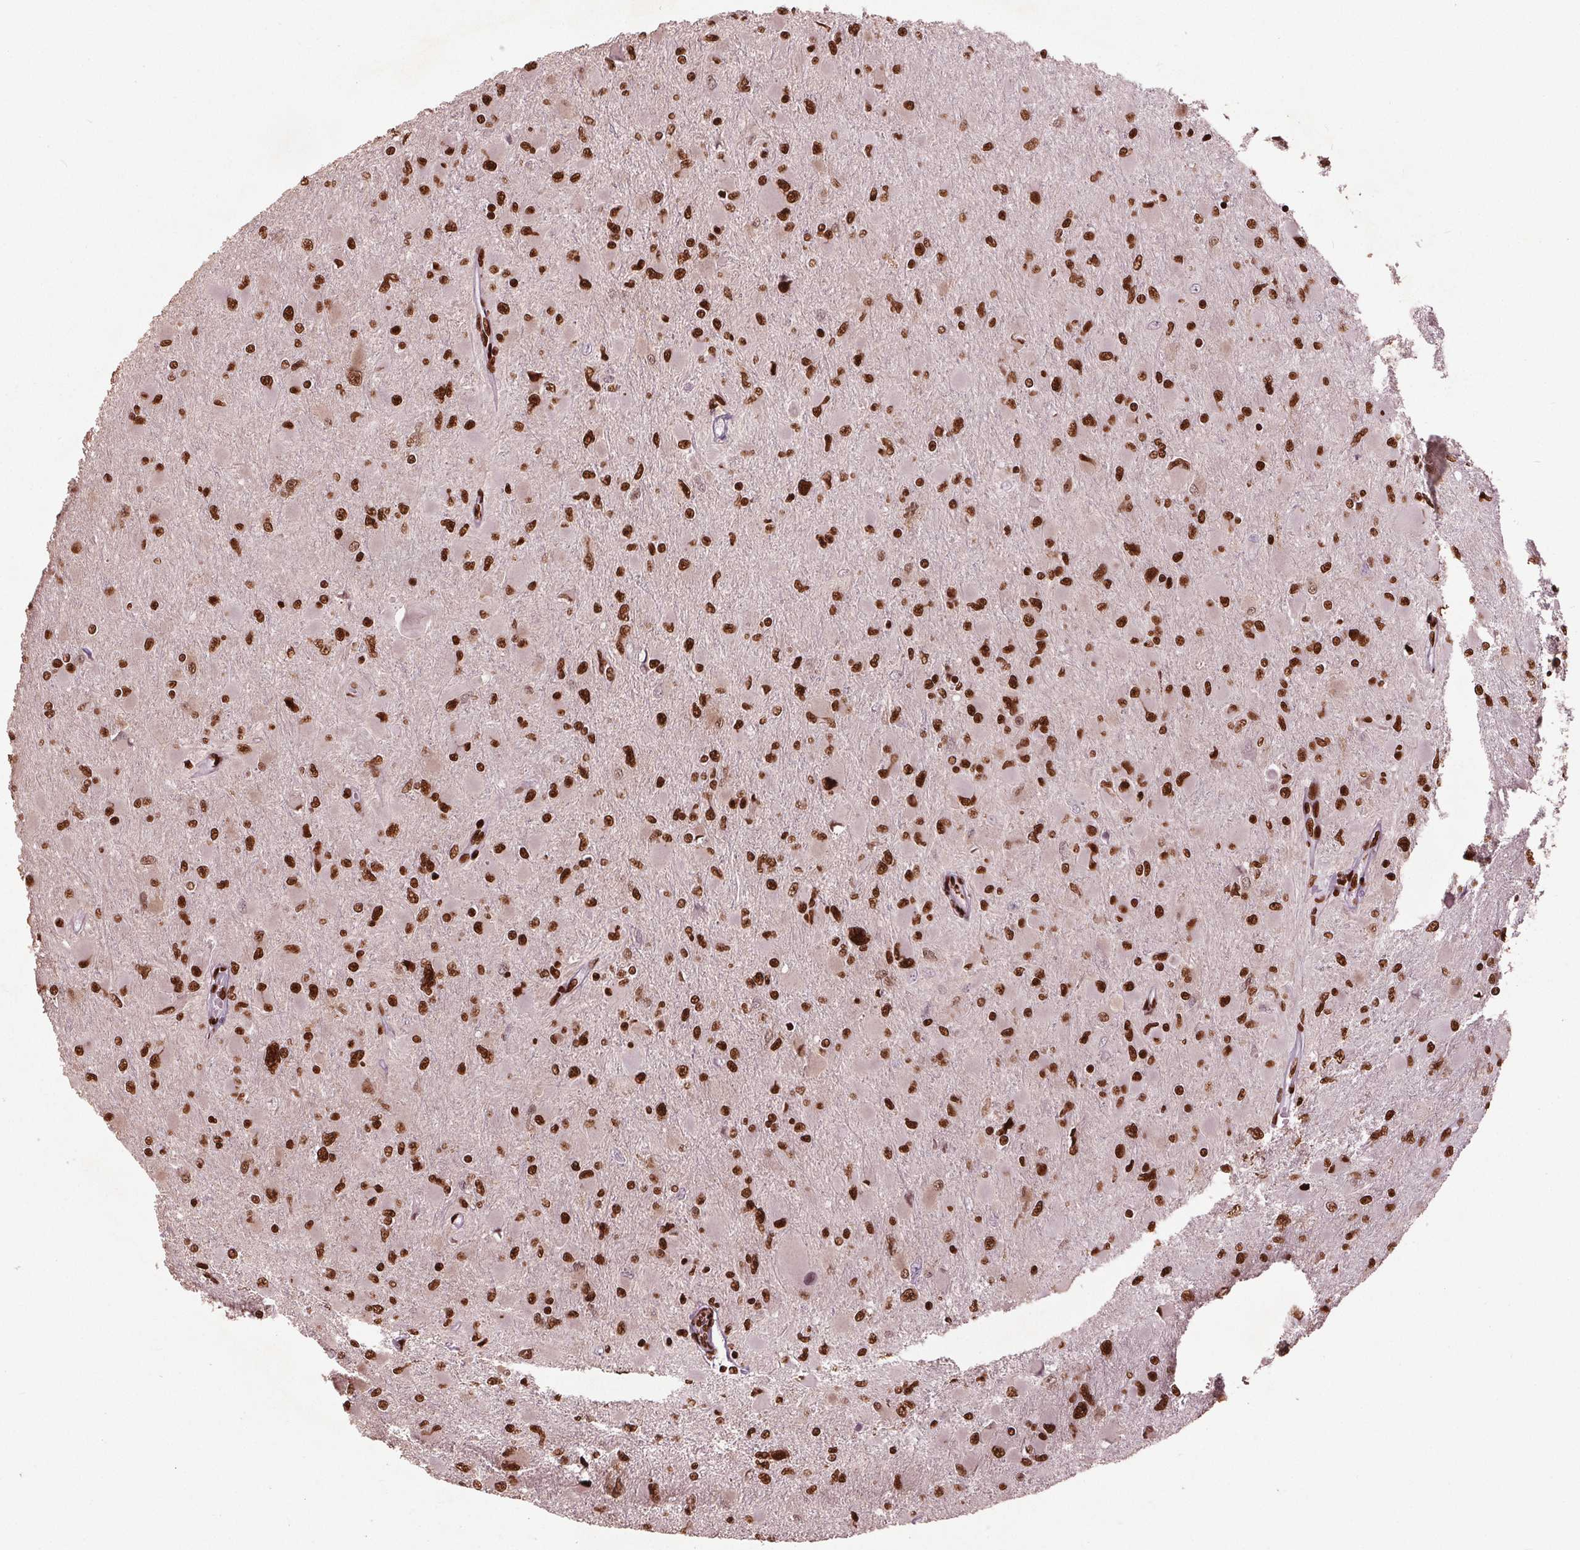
{"staining": {"intensity": "strong", "quantity": ">75%", "location": "nuclear"}, "tissue": "glioma", "cell_type": "Tumor cells", "image_type": "cancer", "snomed": [{"axis": "morphology", "description": "Glioma, malignant, High grade"}, {"axis": "topography", "description": "Cerebral cortex"}], "caption": "A brown stain highlights strong nuclear staining of a protein in glioma tumor cells.", "gene": "BRD4", "patient": {"sex": "female", "age": 36}}